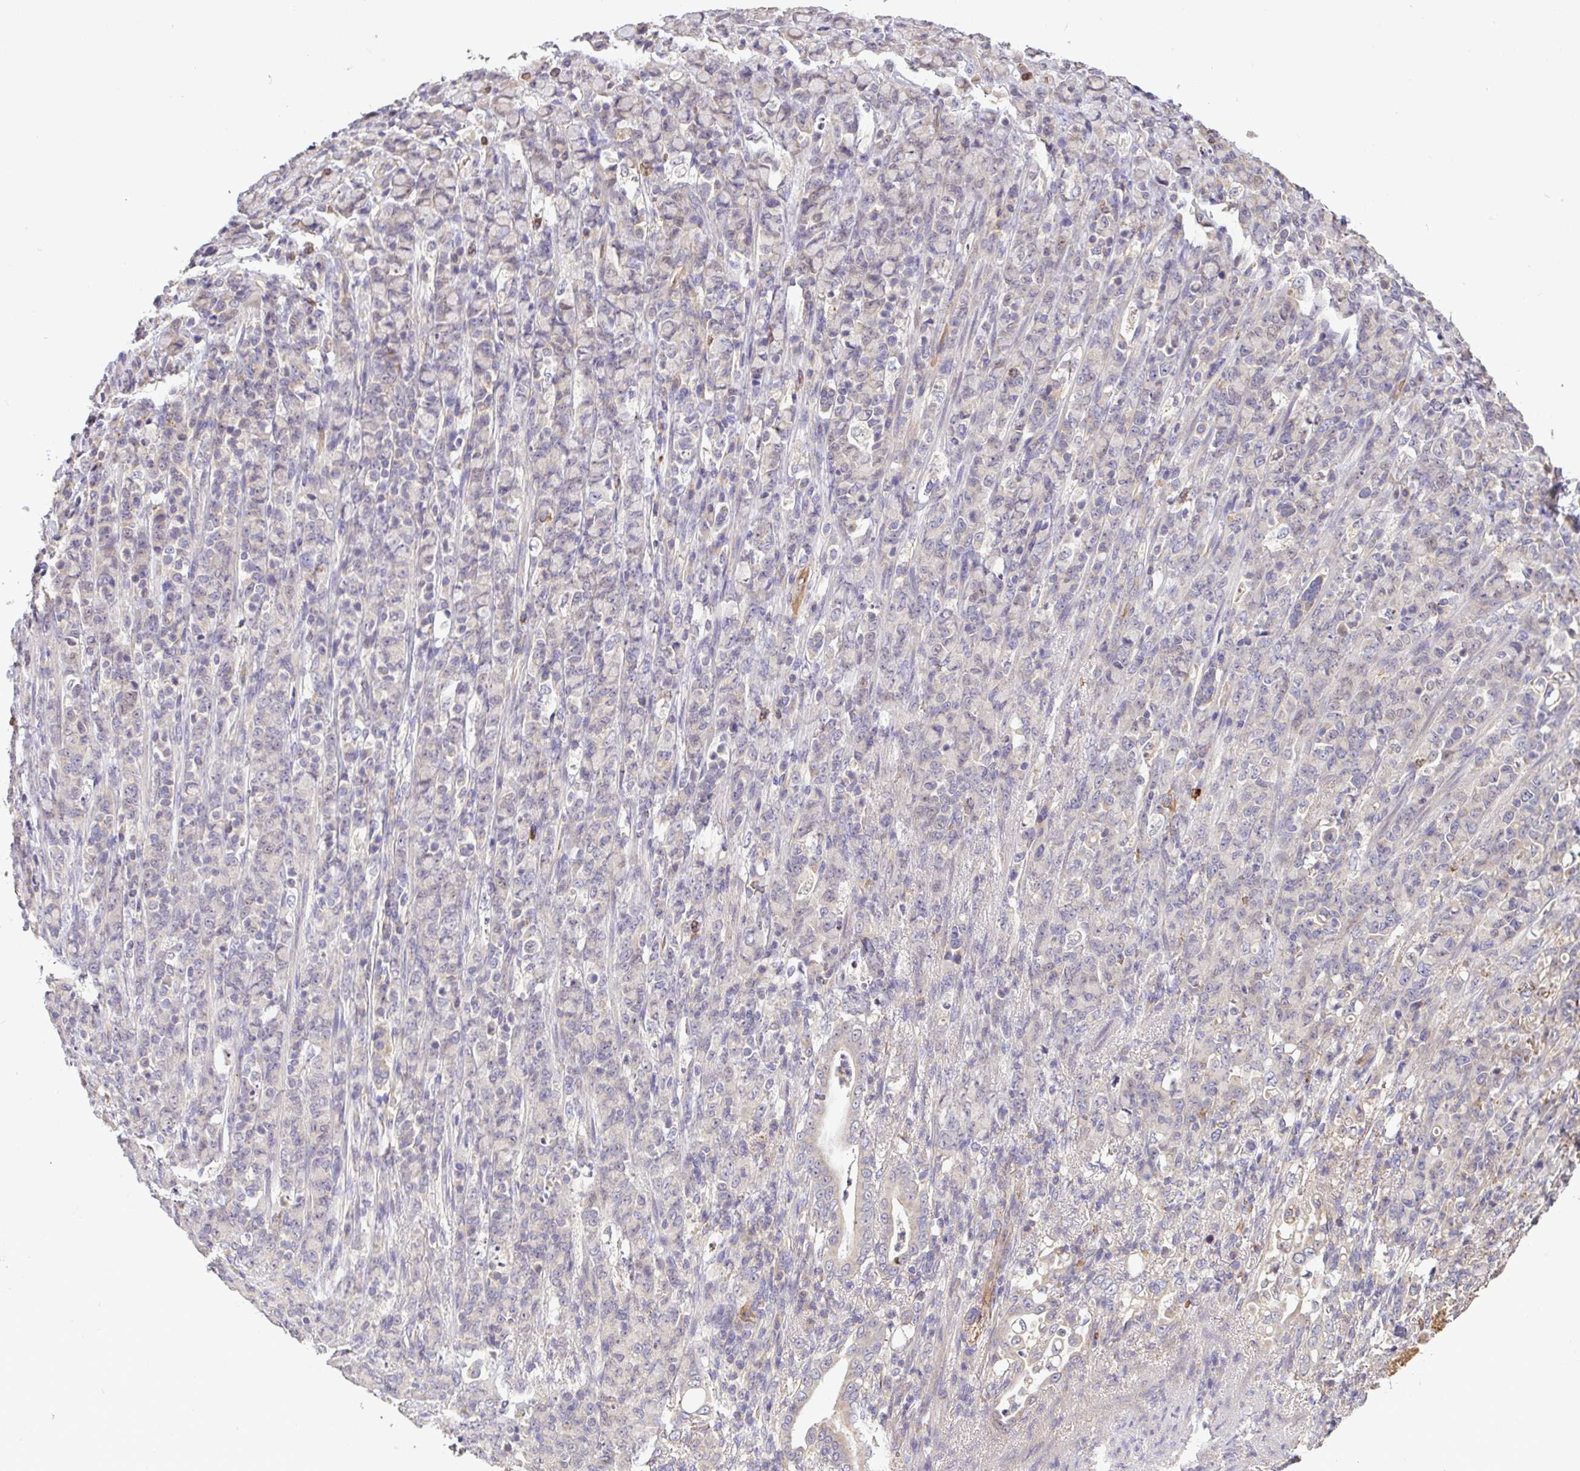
{"staining": {"intensity": "negative", "quantity": "none", "location": "none"}, "tissue": "stomach cancer", "cell_type": "Tumor cells", "image_type": "cancer", "snomed": [{"axis": "morphology", "description": "Normal tissue, NOS"}, {"axis": "morphology", "description": "Adenocarcinoma, NOS"}, {"axis": "topography", "description": "Stomach"}], "caption": "Tumor cells show no significant expression in adenocarcinoma (stomach).", "gene": "C1QTNF9B", "patient": {"sex": "female", "age": 79}}